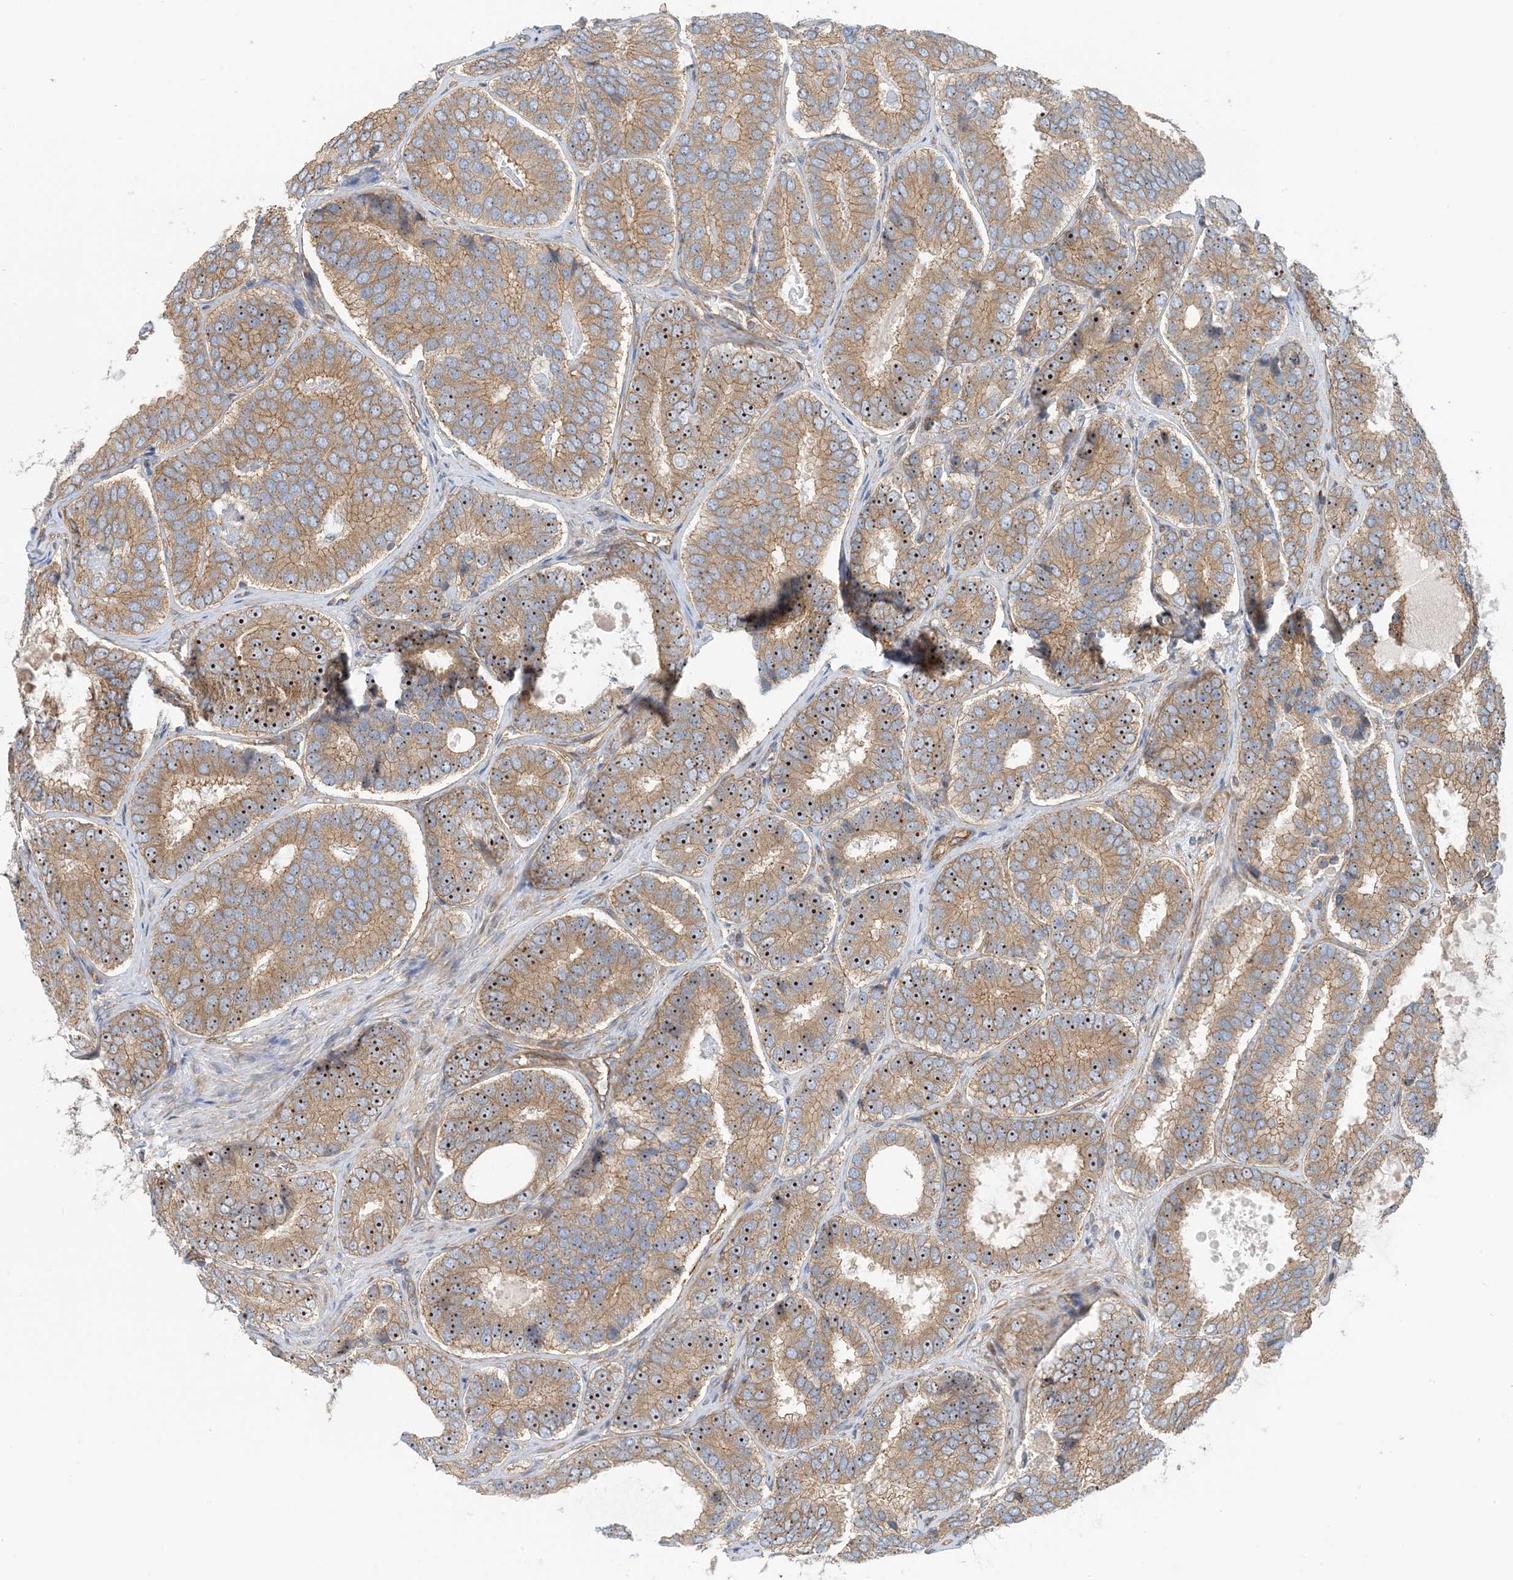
{"staining": {"intensity": "moderate", "quantity": ">75%", "location": "cytoplasmic/membranous,nuclear"}, "tissue": "prostate cancer", "cell_type": "Tumor cells", "image_type": "cancer", "snomed": [{"axis": "morphology", "description": "Adenocarcinoma, High grade"}, {"axis": "topography", "description": "Prostate"}], "caption": "Prostate cancer (adenocarcinoma (high-grade)) stained with a brown dye displays moderate cytoplasmic/membranous and nuclear positive staining in about >75% of tumor cells.", "gene": "MYL5", "patient": {"sex": "male", "age": 56}}